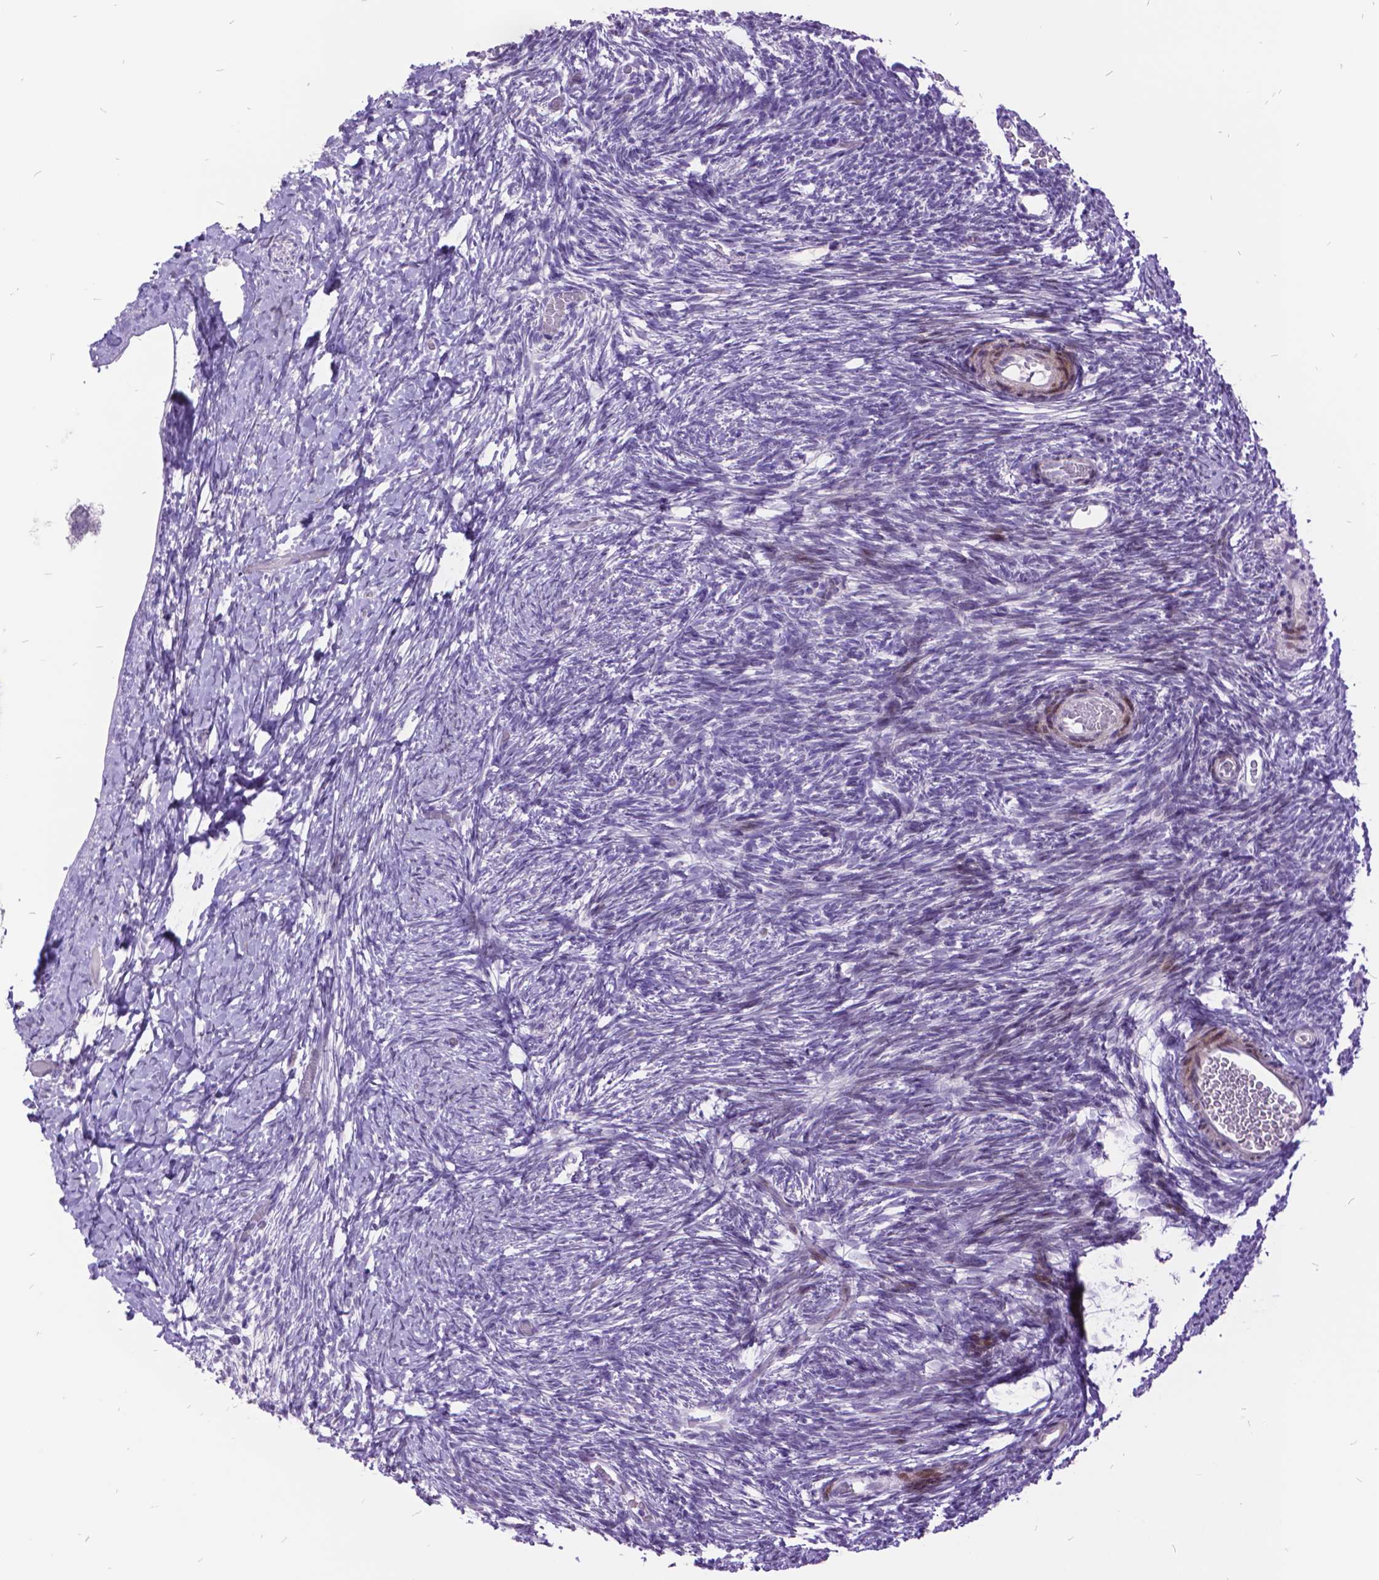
{"staining": {"intensity": "negative", "quantity": "none", "location": "none"}, "tissue": "ovary", "cell_type": "Follicle cells", "image_type": "normal", "snomed": [{"axis": "morphology", "description": "Normal tissue, NOS"}, {"axis": "topography", "description": "Ovary"}], "caption": "DAB (3,3'-diaminobenzidine) immunohistochemical staining of benign ovary exhibits no significant staining in follicle cells.", "gene": "ITGB6", "patient": {"sex": "female", "age": 39}}